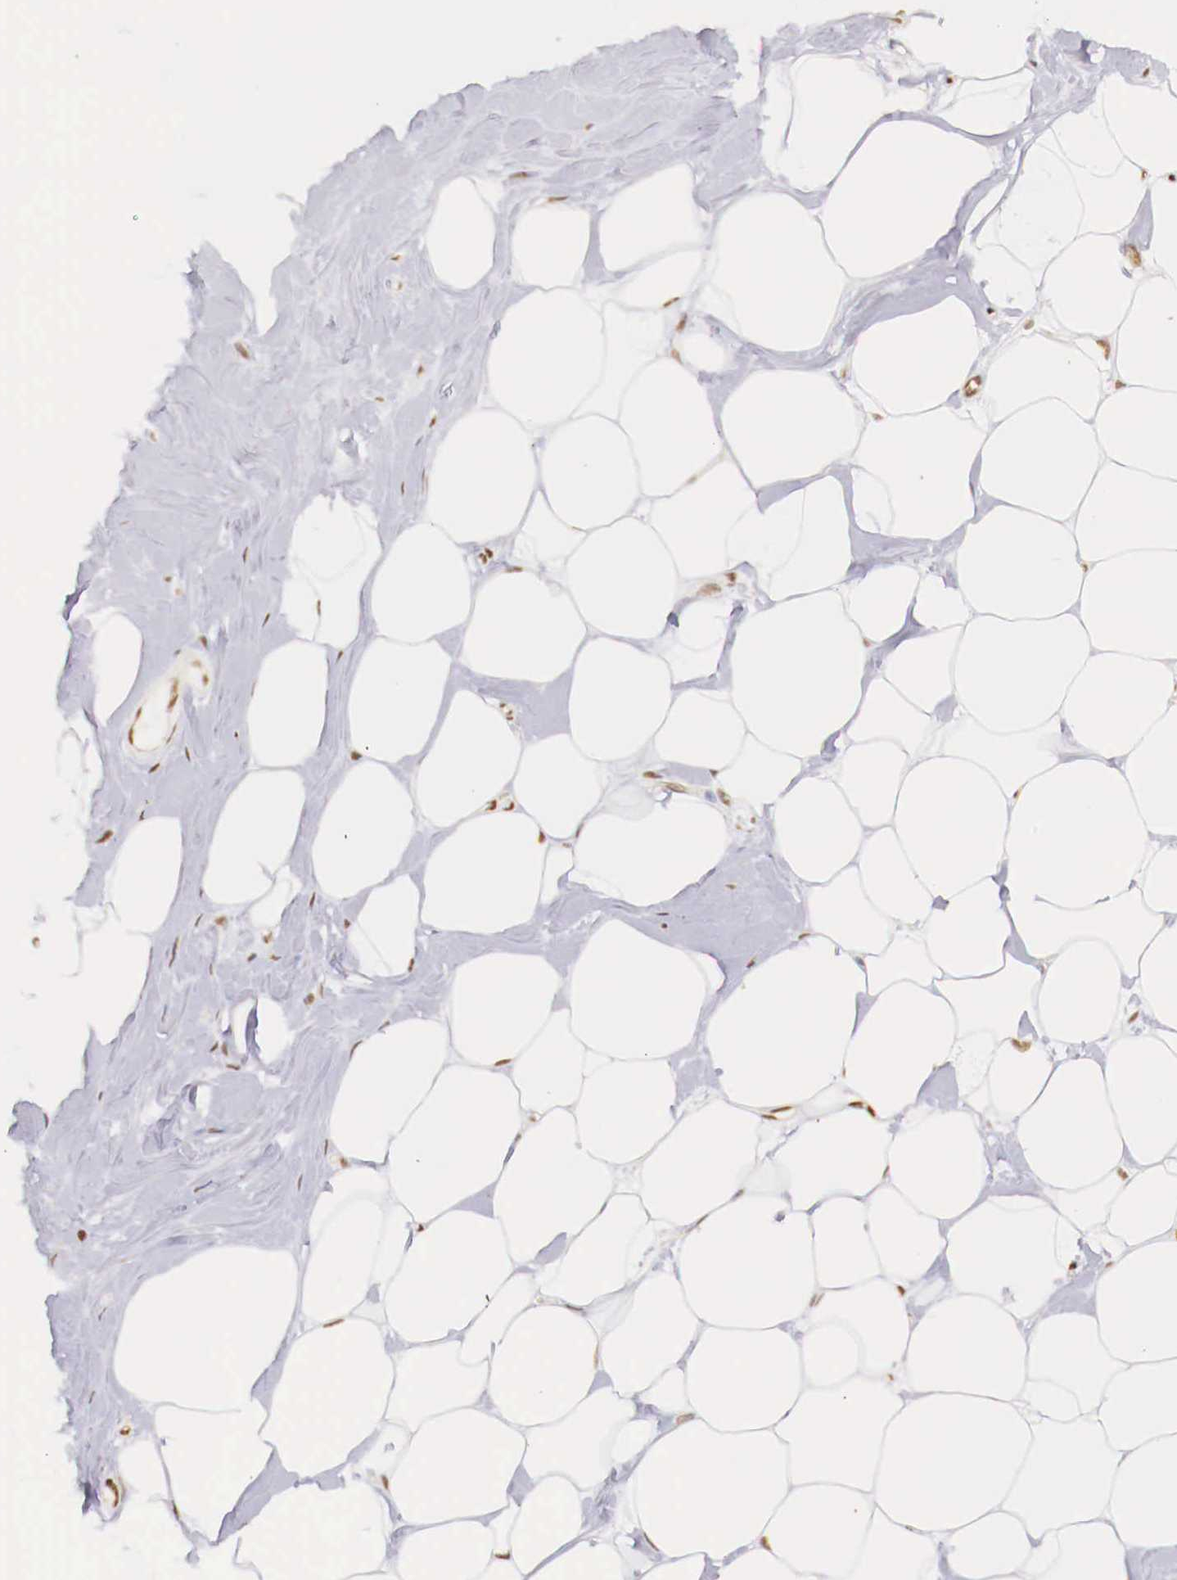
{"staining": {"intensity": "moderate", "quantity": "25%-75%", "location": "nuclear"}, "tissue": "adipose tissue", "cell_type": "Adipocytes", "image_type": "normal", "snomed": [{"axis": "morphology", "description": "Normal tissue, NOS"}, {"axis": "topography", "description": "Breast"}], "caption": "Immunohistochemistry (DAB) staining of unremarkable adipose tissue shows moderate nuclear protein staining in approximately 25%-75% of adipocytes.", "gene": "SP1", "patient": {"sex": "female", "age": 44}}